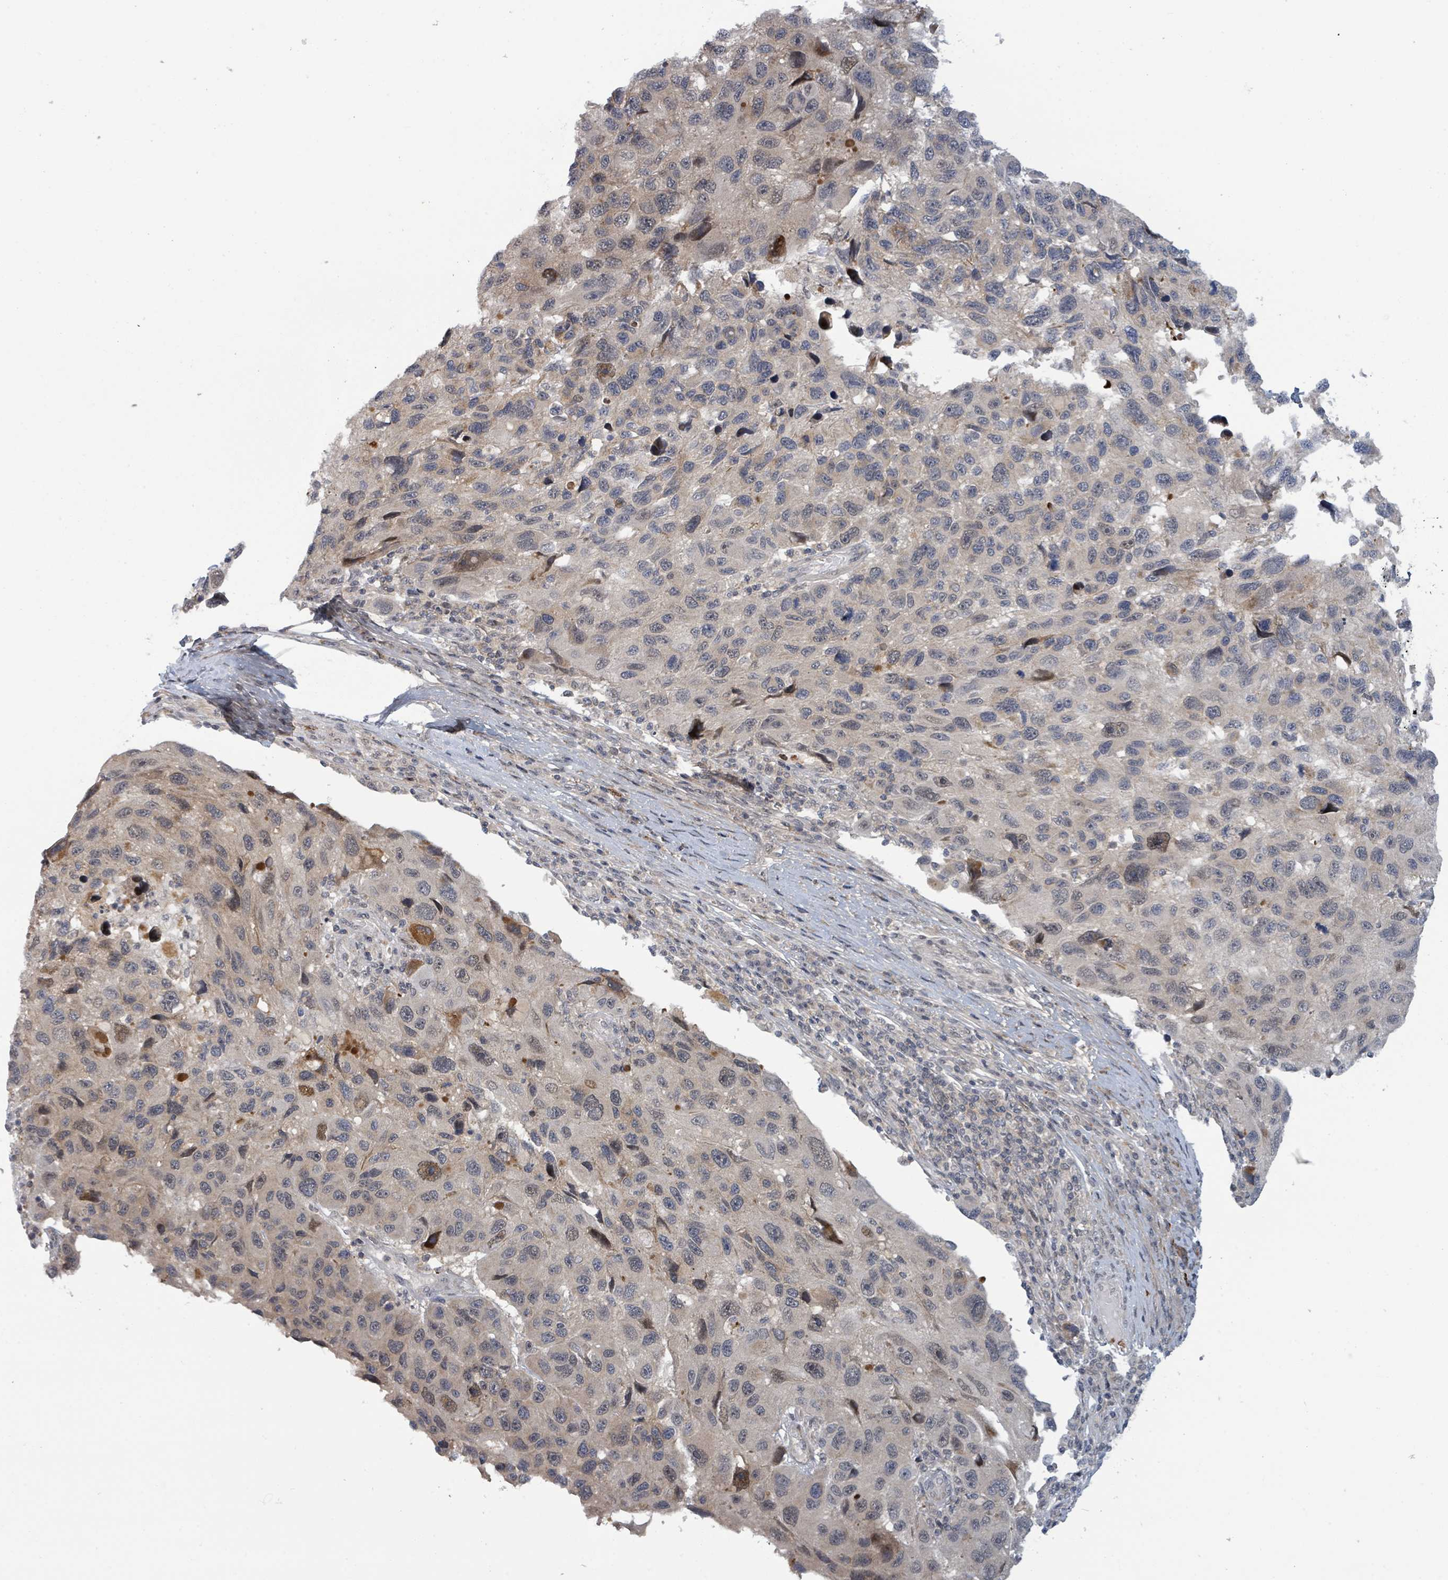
{"staining": {"intensity": "strong", "quantity": "<25%", "location": "cytoplasmic/membranous,nuclear"}, "tissue": "melanoma", "cell_type": "Tumor cells", "image_type": "cancer", "snomed": [{"axis": "morphology", "description": "Malignant melanoma, NOS"}, {"axis": "topography", "description": "Skin"}], "caption": "Immunohistochemical staining of human melanoma reveals strong cytoplasmic/membranous and nuclear protein positivity in about <25% of tumor cells.", "gene": "GTF3C1", "patient": {"sex": "male", "age": 53}}